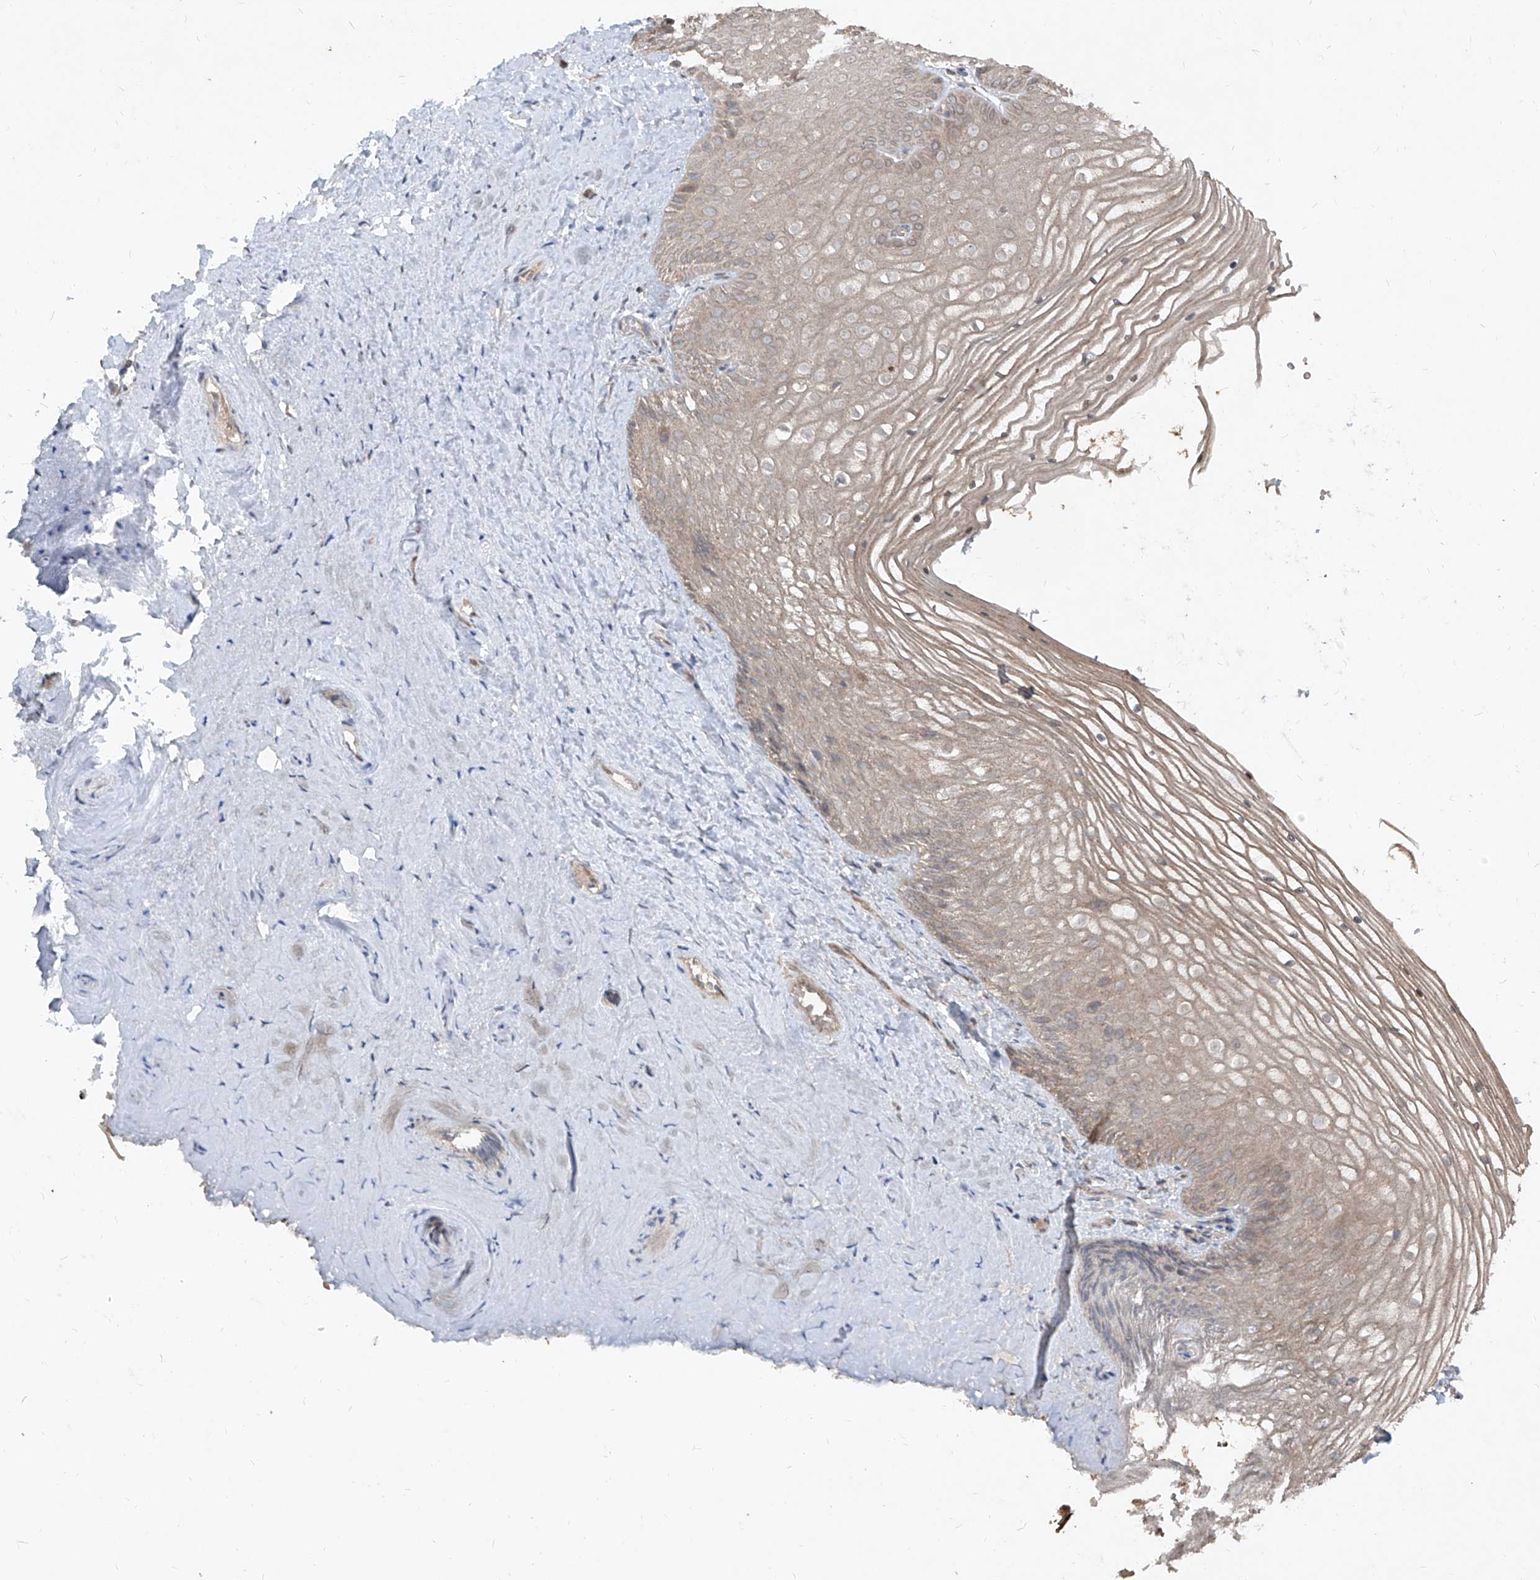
{"staining": {"intensity": "weak", "quantity": ">75%", "location": "cytoplasmic/membranous"}, "tissue": "vagina", "cell_type": "Squamous epithelial cells", "image_type": "normal", "snomed": [{"axis": "morphology", "description": "Normal tissue, NOS"}, {"axis": "topography", "description": "Vagina"}, {"axis": "topography", "description": "Cervix"}], "caption": "The micrograph reveals a brown stain indicating the presence of a protein in the cytoplasmic/membranous of squamous epithelial cells in vagina. Using DAB (brown) and hematoxylin (blue) stains, captured at high magnification using brightfield microscopy.", "gene": "ABCD3", "patient": {"sex": "female", "age": 40}}